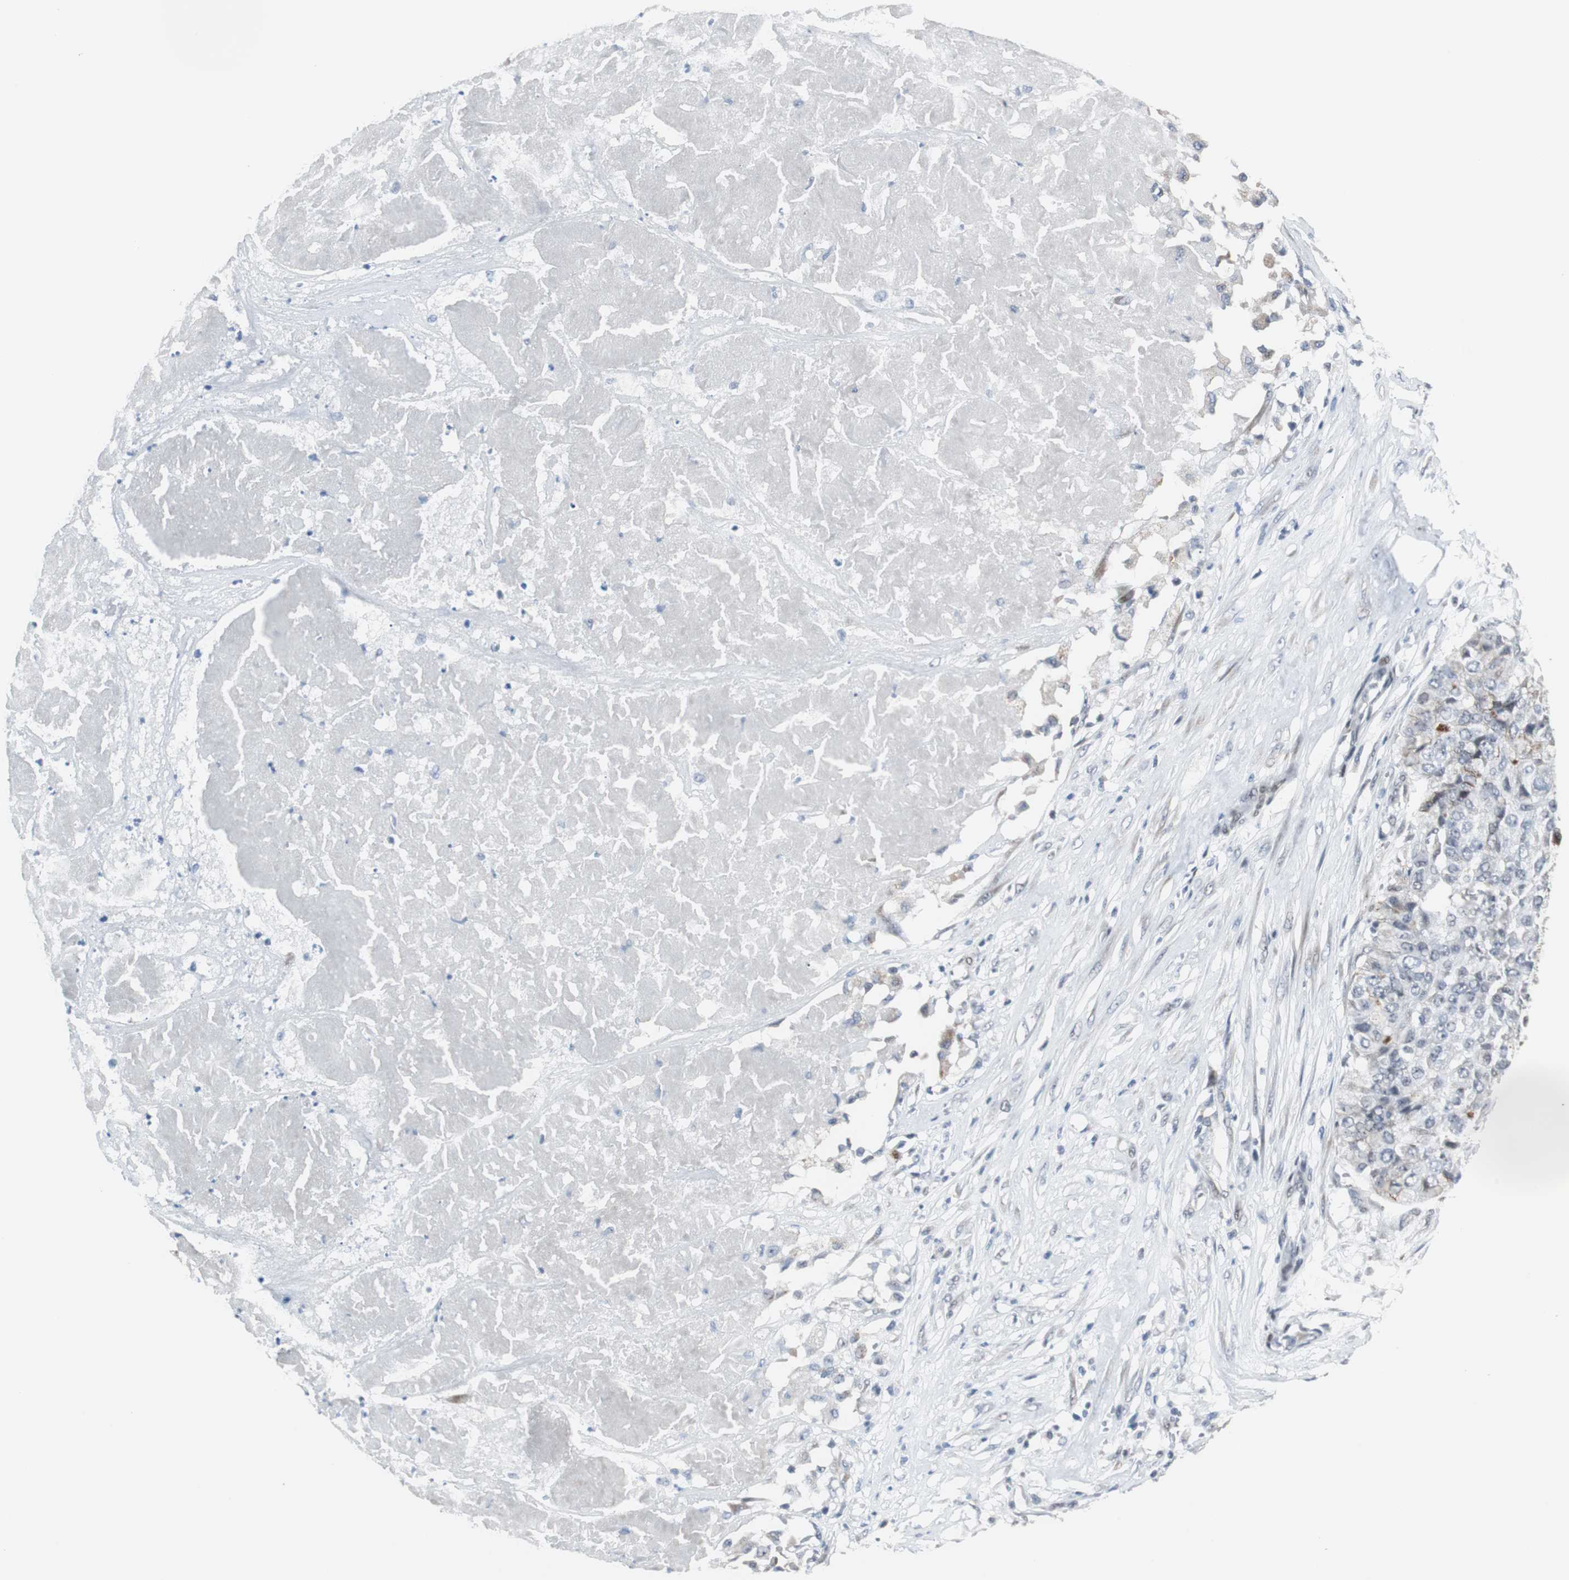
{"staining": {"intensity": "negative", "quantity": "none", "location": "none"}, "tissue": "pancreatic cancer", "cell_type": "Tumor cells", "image_type": "cancer", "snomed": [{"axis": "morphology", "description": "Adenocarcinoma, NOS"}, {"axis": "topography", "description": "Pancreas"}], "caption": "A histopathology image of human pancreatic cancer (adenocarcinoma) is negative for staining in tumor cells.", "gene": "ZHX2", "patient": {"sex": "male", "age": 50}}